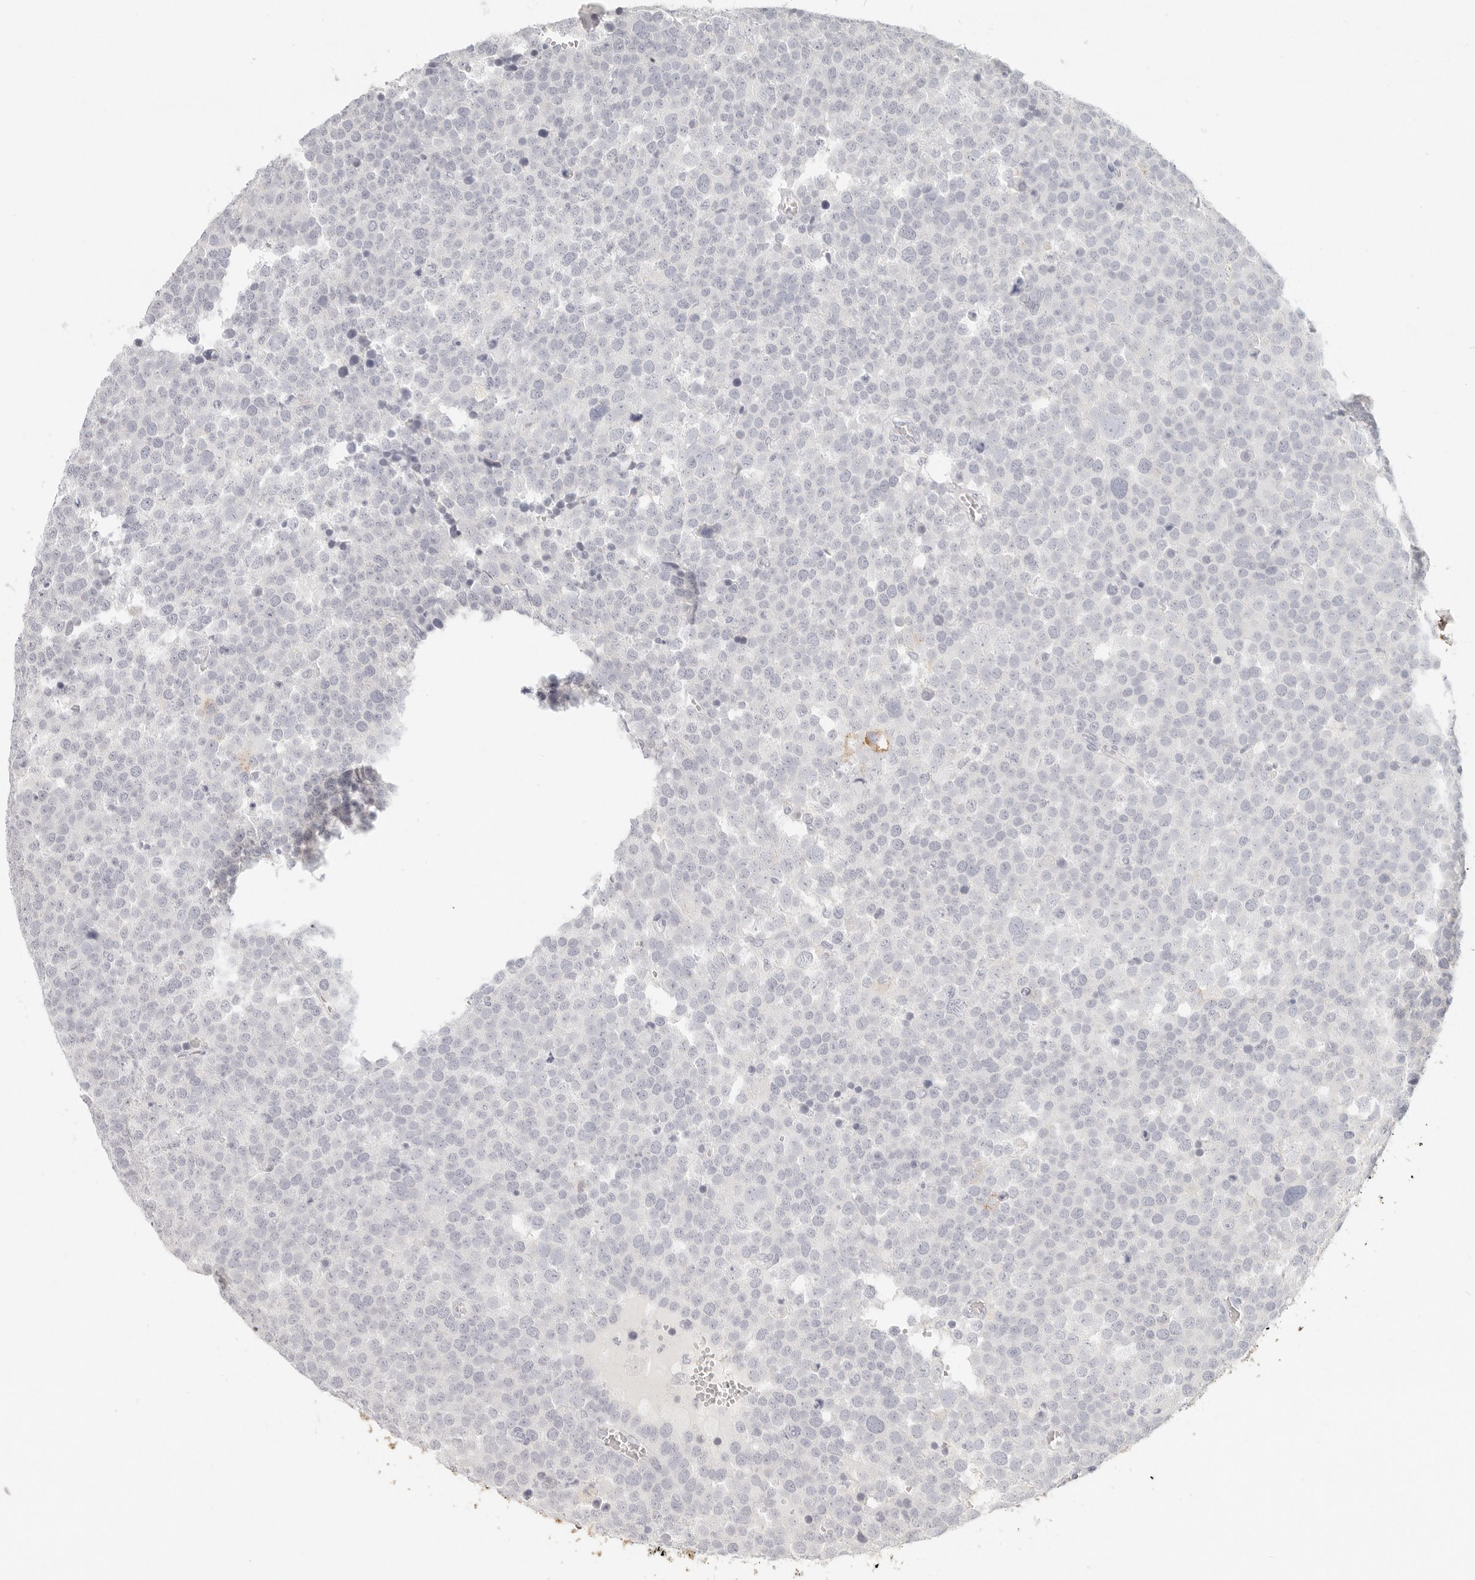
{"staining": {"intensity": "negative", "quantity": "none", "location": "none"}, "tissue": "testis cancer", "cell_type": "Tumor cells", "image_type": "cancer", "snomed": [{"axis": "morphology", "description": "Seminoma, NOS"}, {"axis": "topography", "description": "Testis"}], "caption": "Immunohistochemistry histopathology image of neoplastic tissue: testis seminoma stained with DAB exhibits no significant protein expression in tumor cells.", "gene": "EPCAM", "patient": {"sex": "male", "age": 71}}